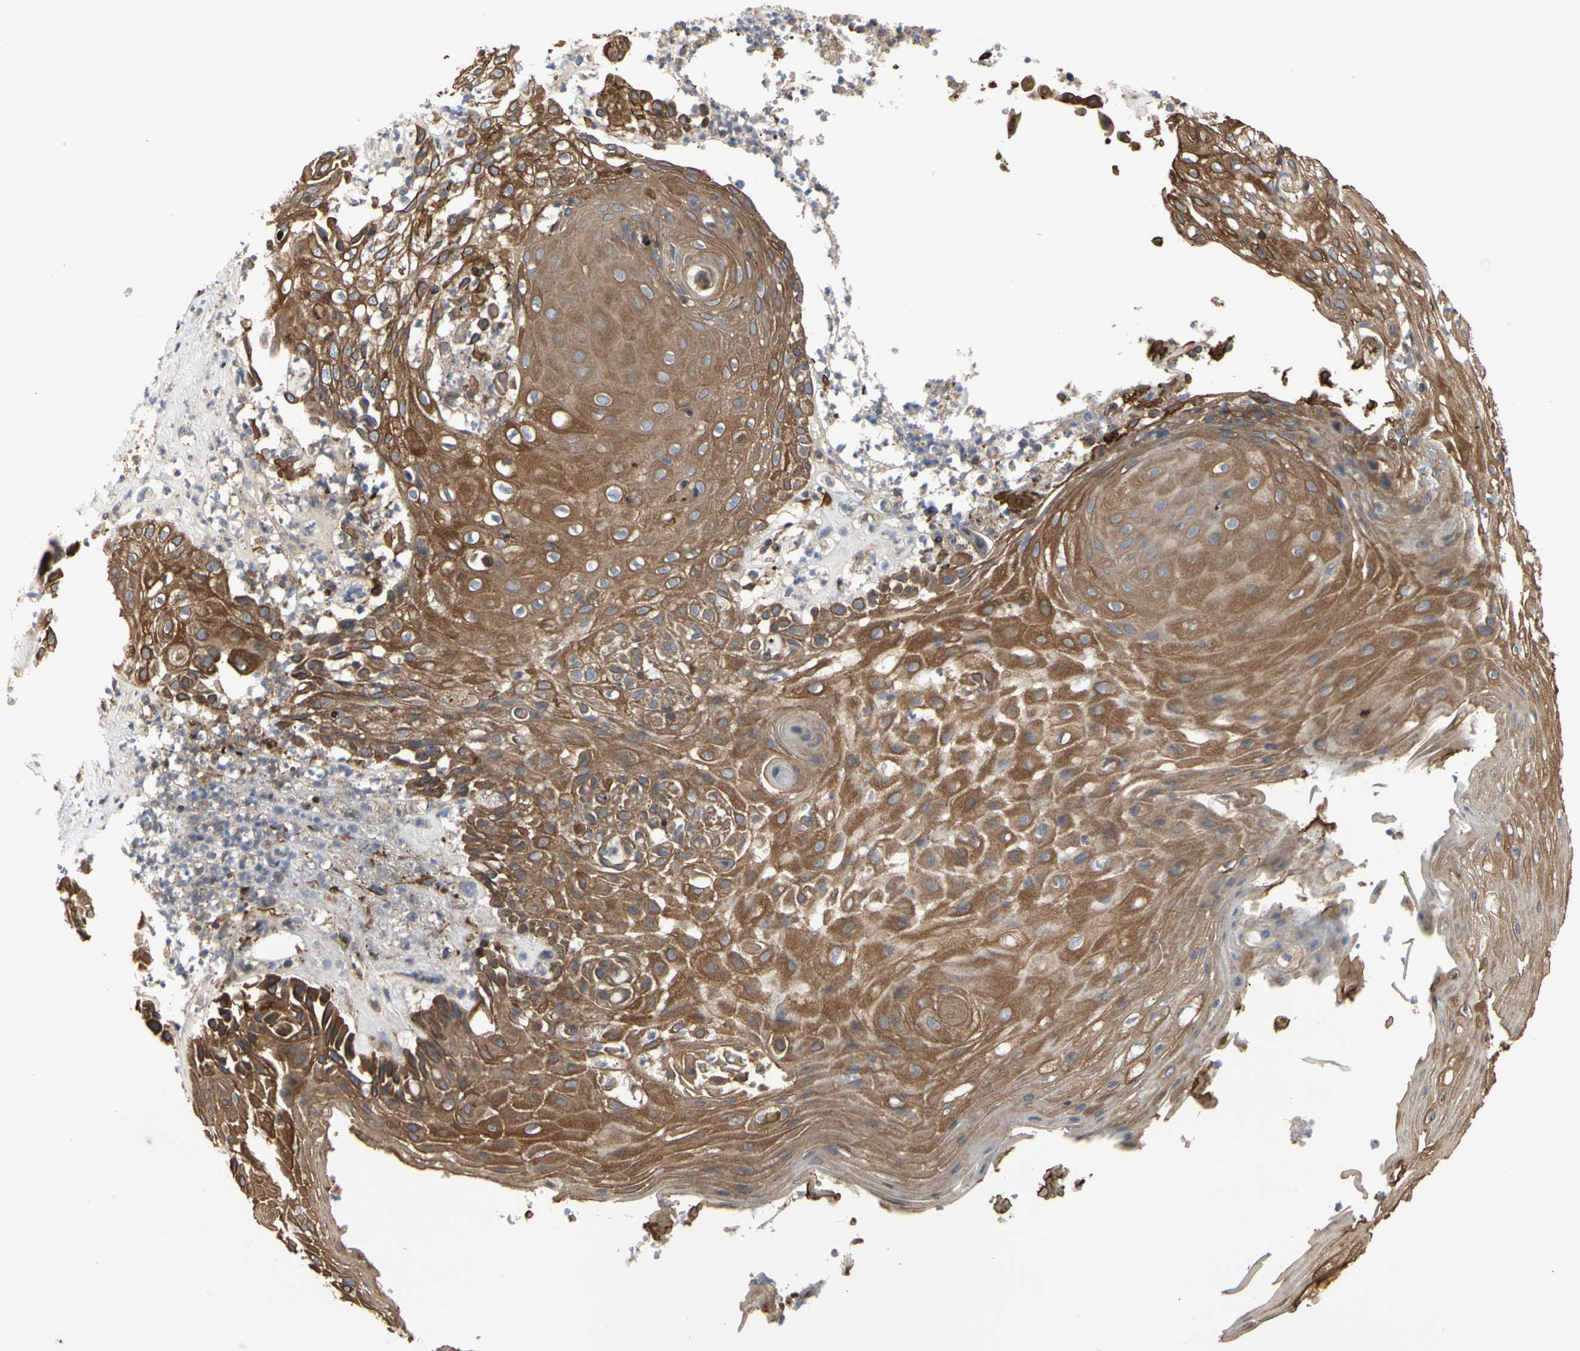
{"staining": {"intensity": "strong", "quantity": ">75%", "location": "cytoplasmic/membranous"}, "tissue": "skin cancer", "cell_type": "Tumor cells", "image_type": "cancer", "snomed": [{"axis": "morphology", "description": "Squamous cell carcinoma, NOS"}, {"axis": "topography", "description": "Skin"}], "caption": "The immunohistochemical stain shows strong cytoplasmic/membranous positivity in tumor cells of skin squamous cell carcinoma tissue. The protein is shown in brown color, while the nuclei are stained blue.", "gene": "NAPG", "patient": {"sex": "male", "age": 65}}